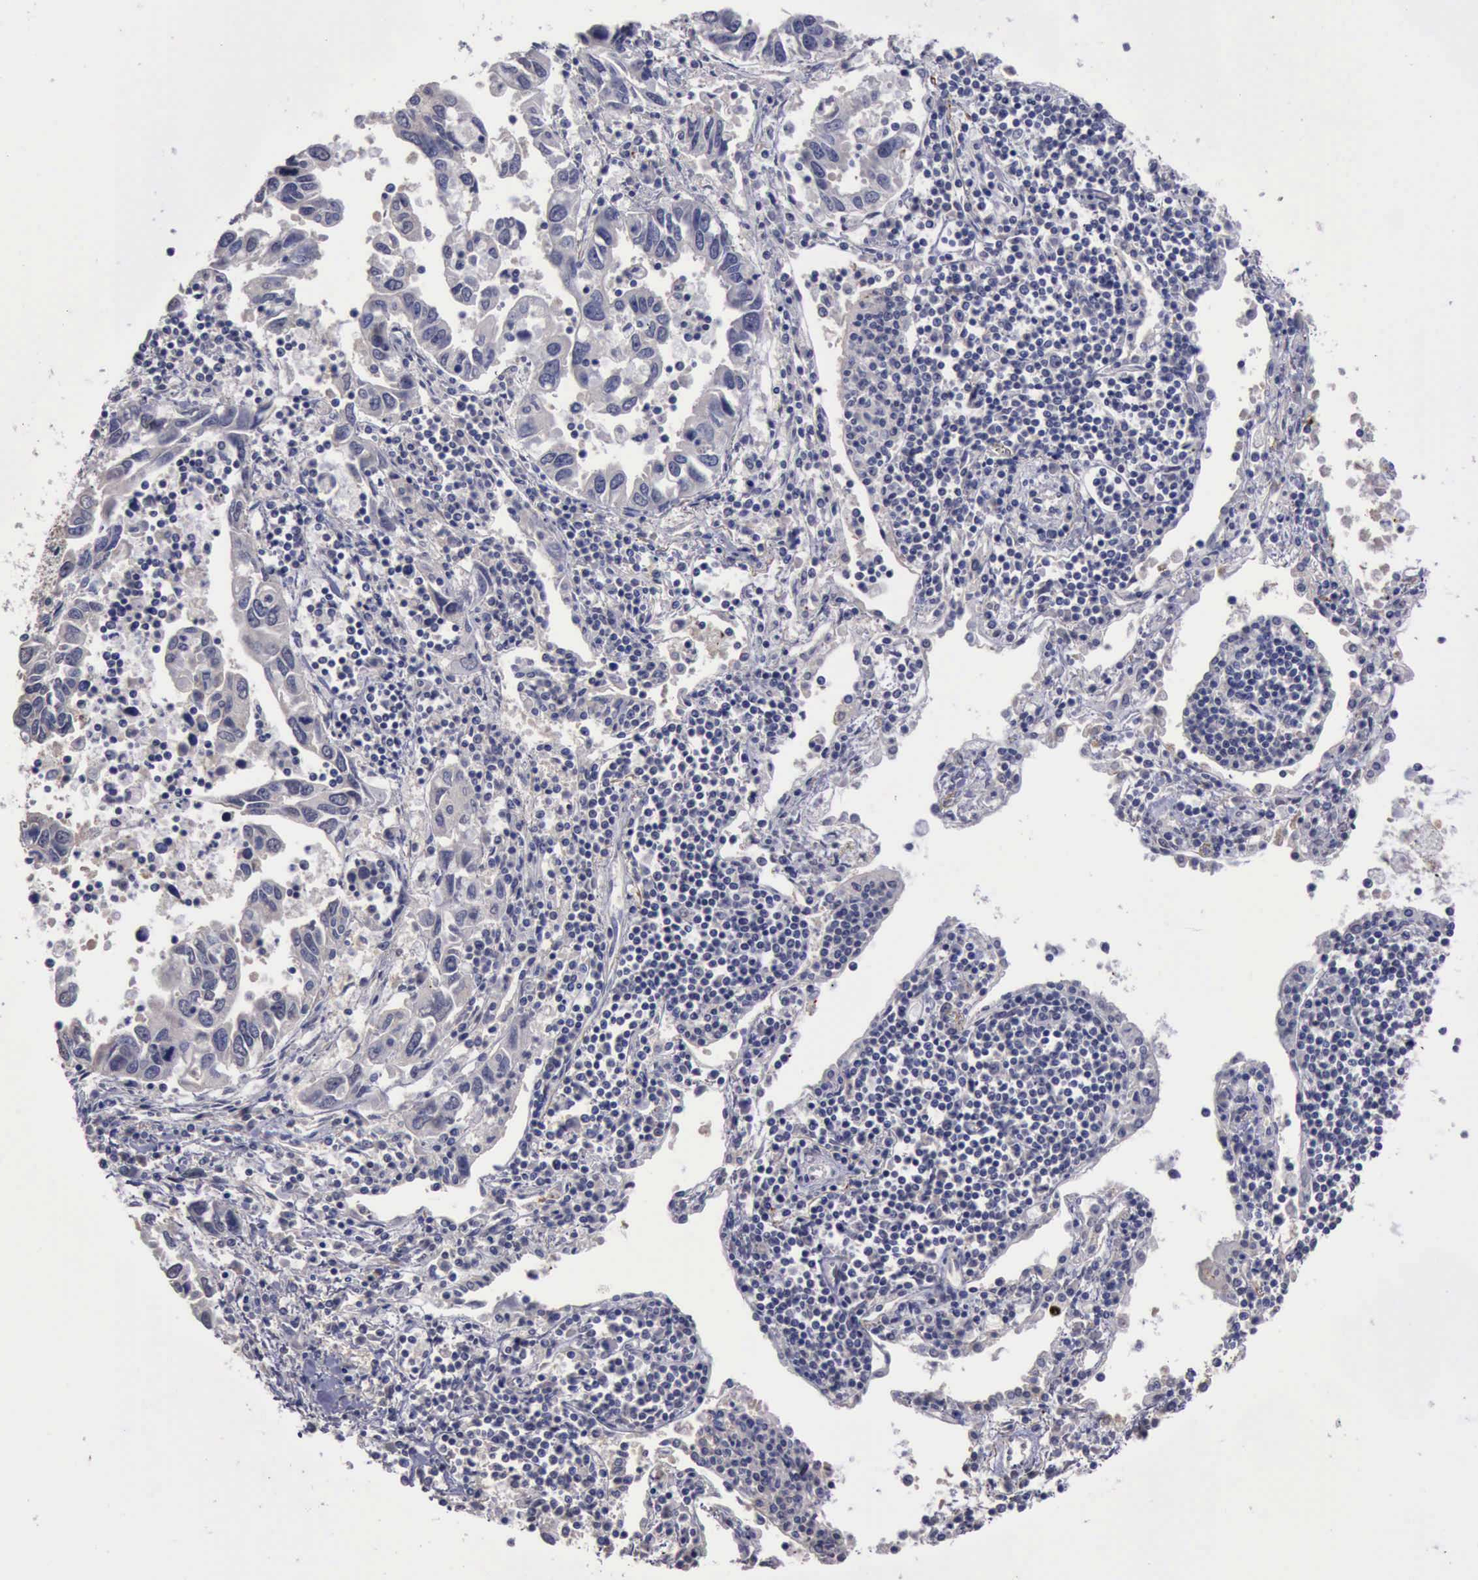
{"staining": {"intensity": "negative", "quantity": "none", "location": "none"}, "tissue": "lung cancer", "cell_type": "Tumor cells", "image_type": "cancer", "snomed": [{"axis": "morphology", "description": "Adenocarcinoma, NOS"}, {"axis": "topography", "description": "Lung"}], "caption": "Immunohistochemical staining of human adenocarcinoma (lung) shows no significant expression in tumor cells.", "gene": "PHKA1", "patient": {"sex": "male", "age": 48}}